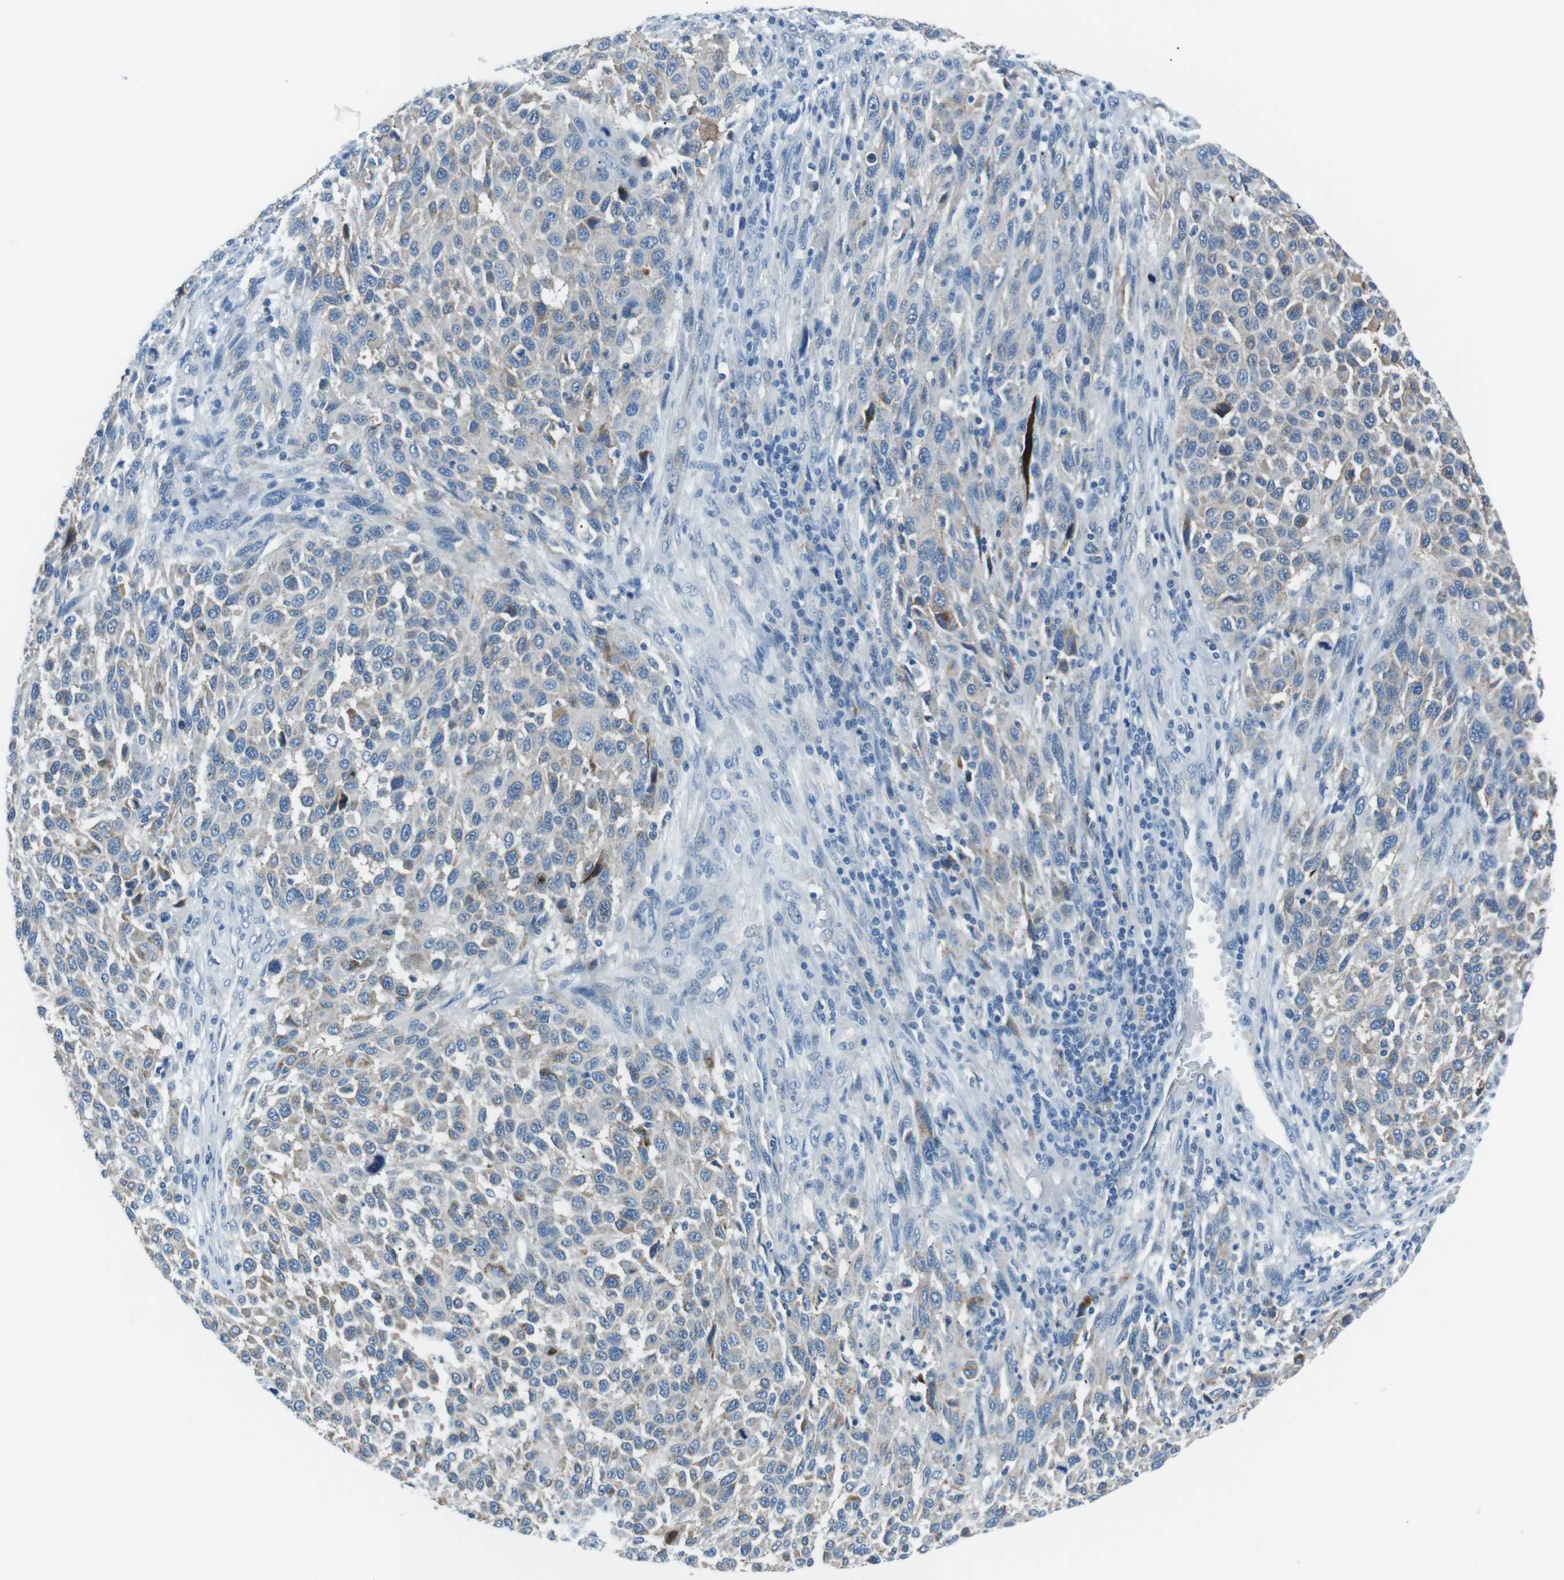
{"staining": {"intensity": "weak", "quantity": "<25%", "location": "cytoplasmic/membranous"}, "tissue": "melanoma", "cell_type": "Tumor cells", "image_type": "cancer", "snomed": [{"axis": "morphology", "description": "Malignant melanoma, Metastatic site"}, {"axis": "topography", "description": "Lymph node"}], "caption": "The histopathology image displays no staining of tumor cells in melanoma.", "gene": "CSF2RA", "patient": {"sex": "male", "age": 61}}